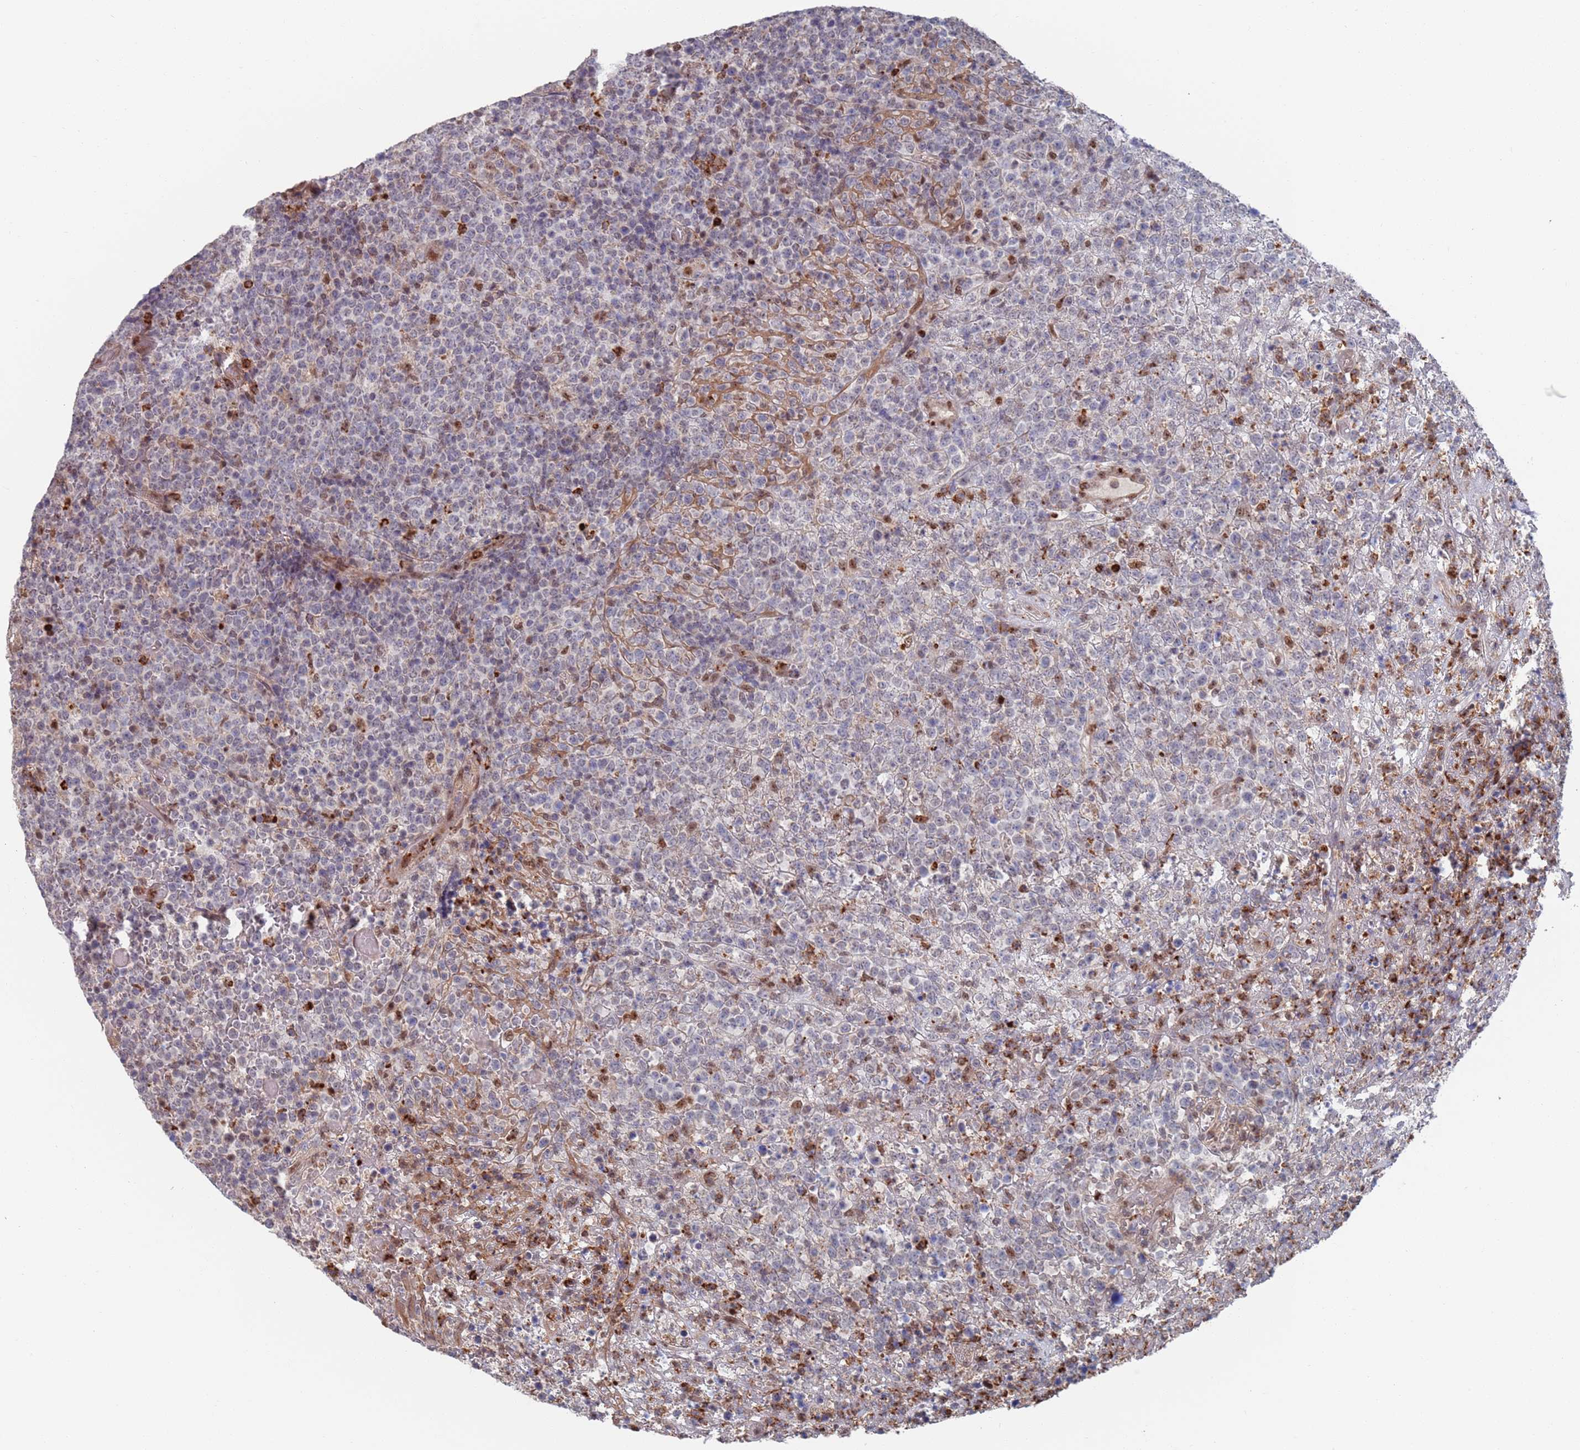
{"staining": {"intensity": "negative", "quantity": "none", "location": "none"}, "tissue": "lymphoma", "cell_type": "Tumor cells", "image_type": "cancer", "snomed": [{"axis": "morphology", "description": "Malignant lymphoma, non-Hodgkin's type, High grade"}, {"axis": "topography", "description": "Colon"}], "caption": "DAB immunohistochemical staining of lymphoma displays no significant expression in tumor cells.", "gene": "RPP25", "patient": {"sex": "female", "age": 53}}